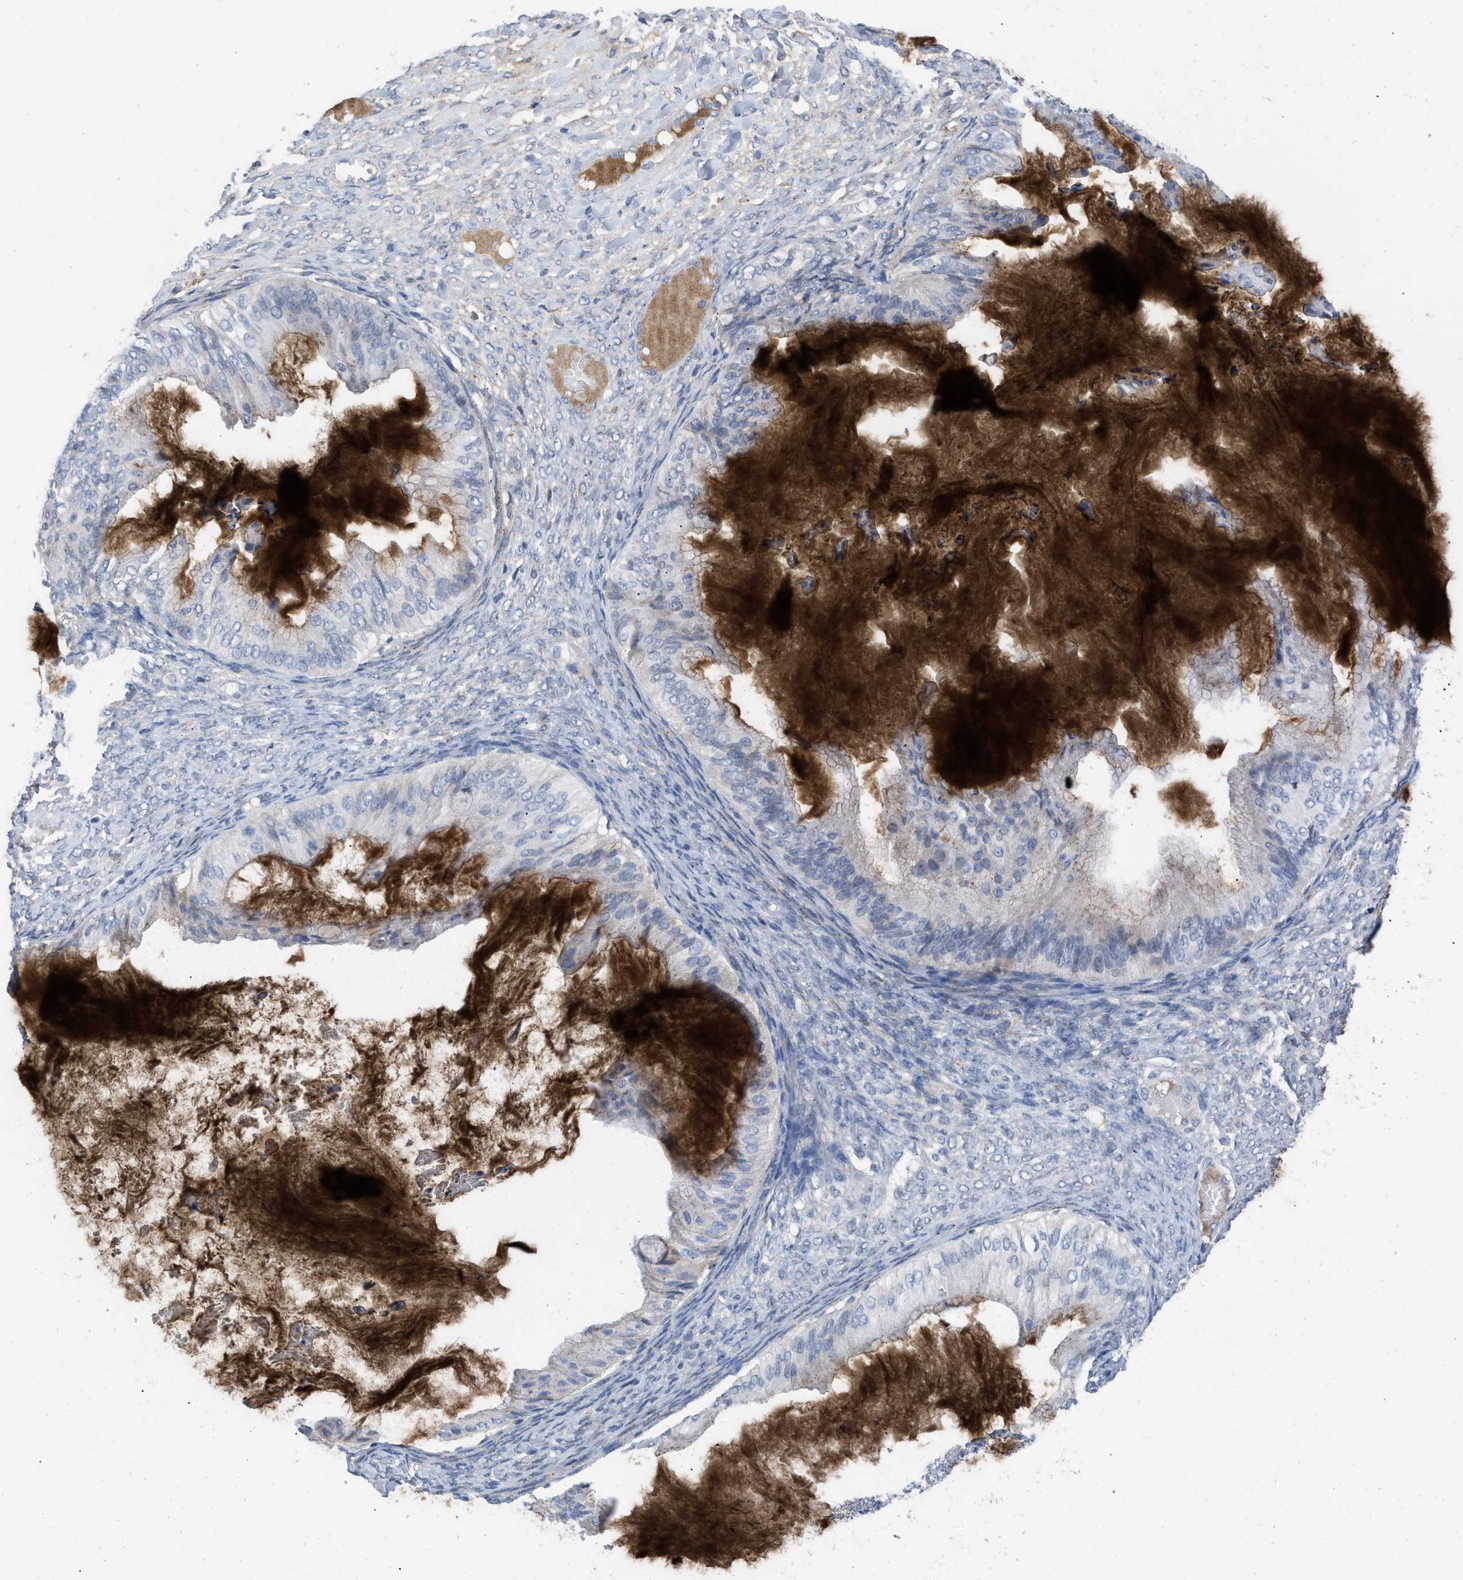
{"staining": {"intensity": "negative", "quantity": "none", "location": "none"}, "tissue": "ovarian cancer", "cell_type": "Tumor cells", "image_type": "cancer", "snomed": [{"axis": "morphology", "description": "Cystadenocarcinoma, mucinous, NOS"}, {"axis": "topography", "description": "Ovary"}], "caption": "Tumor cells are negative for brown protein staining in ovarian cancer. Nuclei are stained in blue.", "gene": "HPX", "patient": {"sex": "female", "age": 61}}